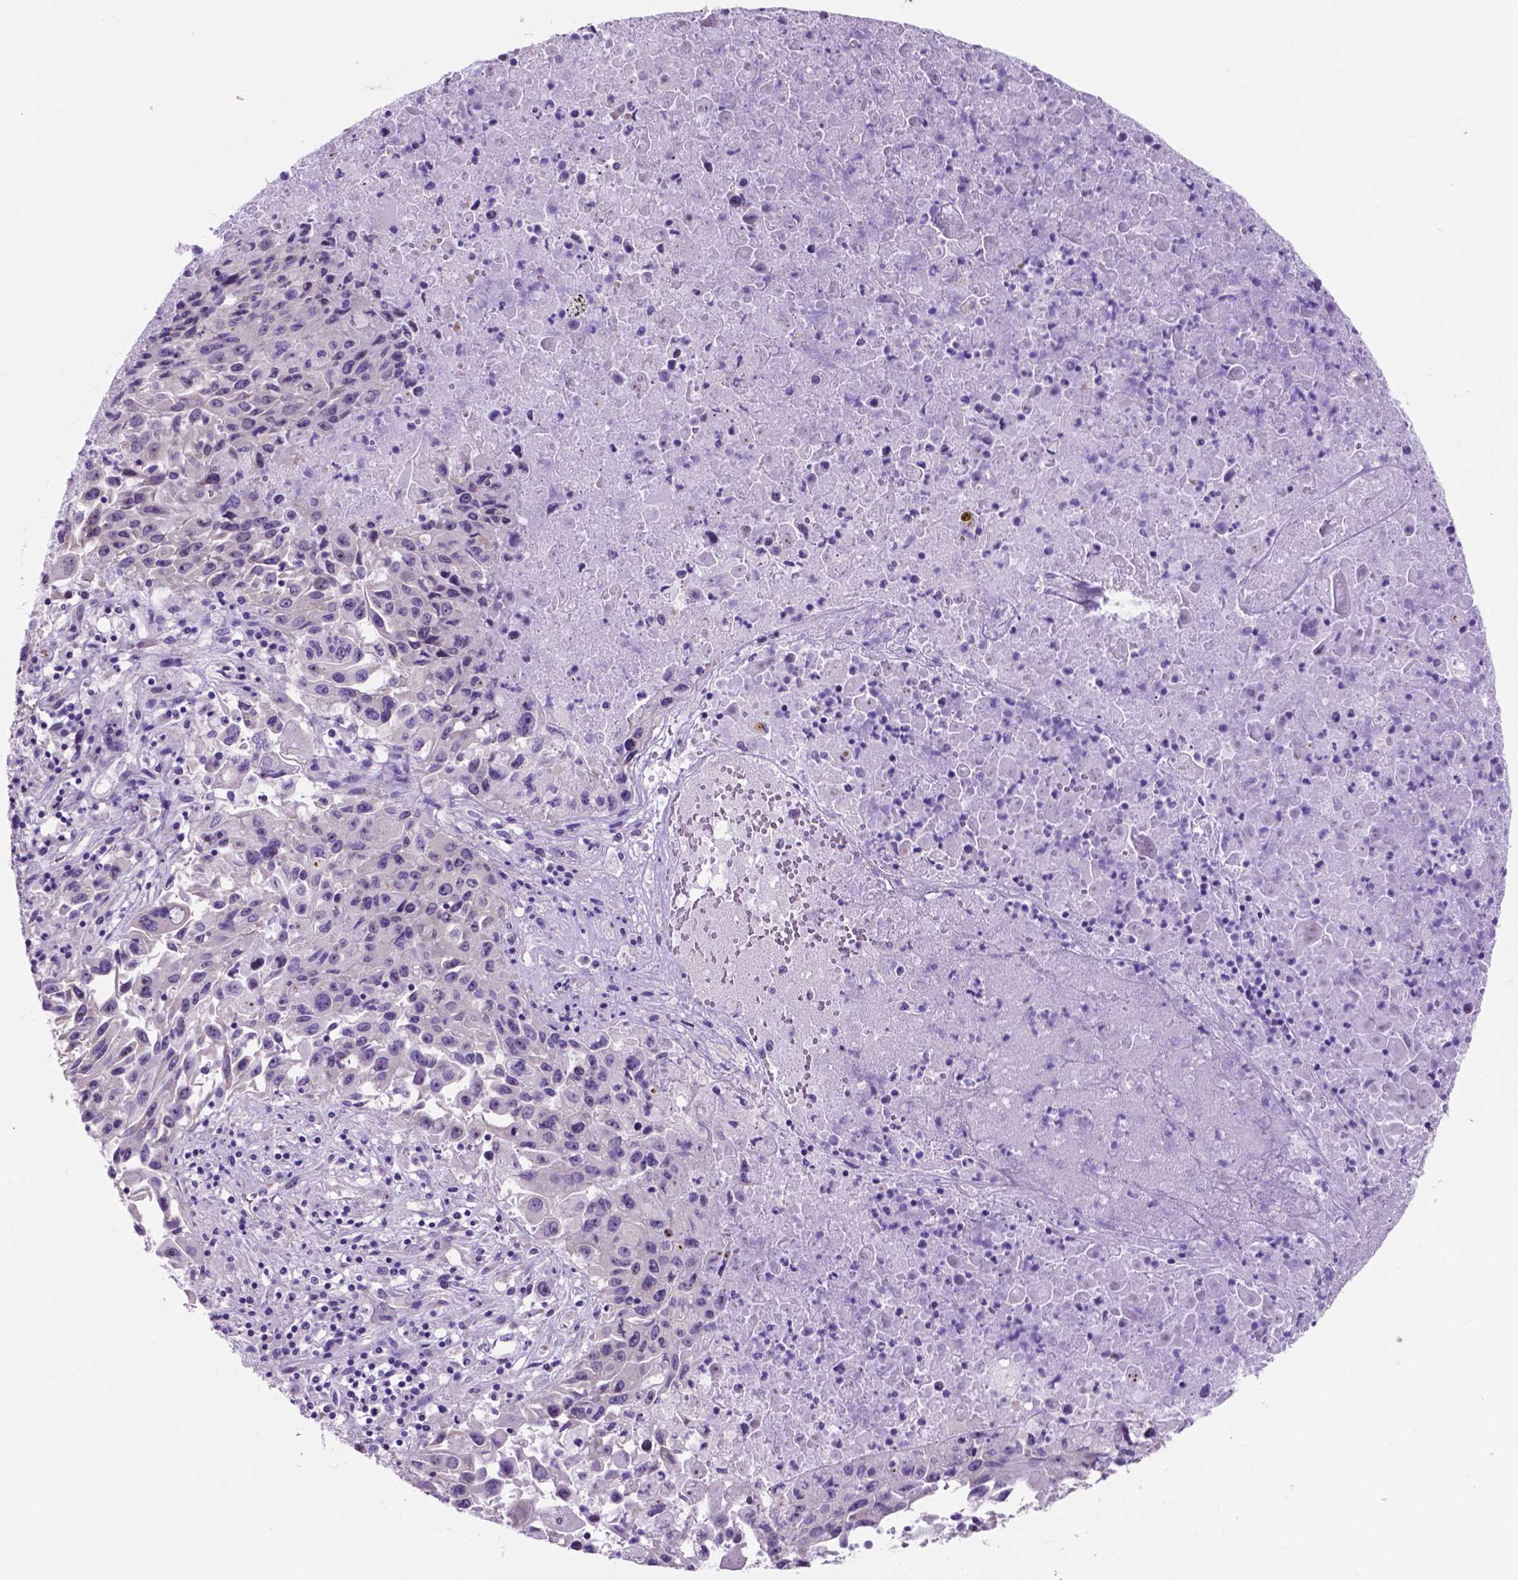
{"staining": {"intensity": "moderate", "quantity": "<25%", "location": "nuclear"}, "tissue": "lung cancer", "cell_type": "Tumor cells", "image_type": "cancer", "snomed": [{"axis": "morphology", "description": "Squamous cell carcinoma, NOS"}, {"axis": "topography", "description": "Lung"}], "caption": "The photomicrograph exhibits immunohistochemical staining of lung cancer (squamous cell carcinoma). There is moderate nuclear expression is identified in approximately <25% of tumor cells.", "gene": "SPDYA", "patient": {"sex": "male", "age": 63}}